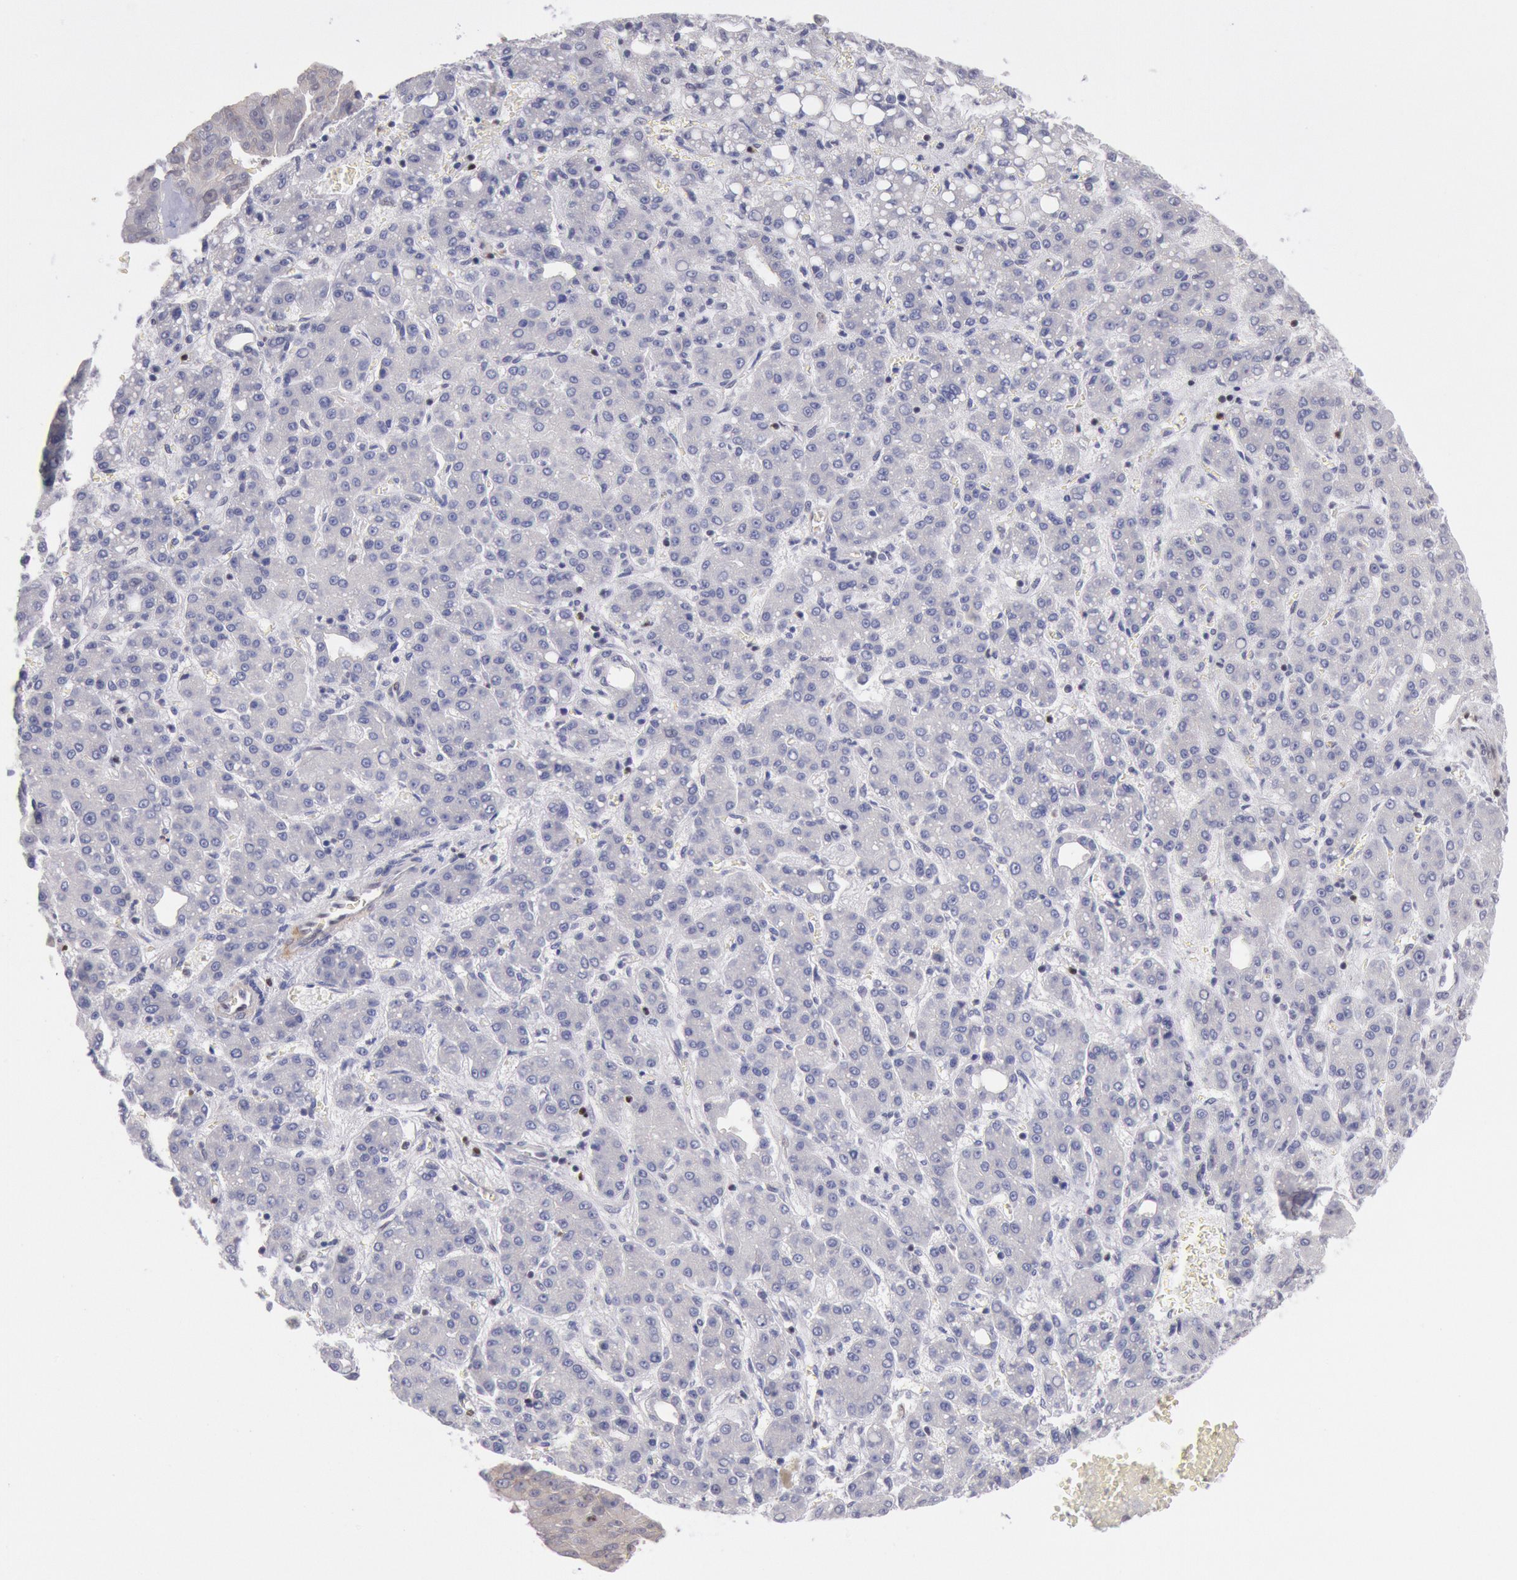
{"staining": {"intensity": "negative", "quantity": "none", "location": "none"}, "tissue": "liver cancer", "cell_type": "Tumor cells", "image_type": "cancer", "snomed": [{"axis": "morphology", "description": "Carcinoma, Hepatocellular, NOS"}, {"axis": "topography", "description": "Liver"}], "caption": "Immunohistochemistry histopathology image of neoplastic tissue: human liver cancer (hepatocellular carcinoma) stained with DAB reveals no significant protein expression in tumor cells. Nuclei are stained in blue.", "gene": "RPS6KA5", "patient": {"sex": "male", "age": 69}}